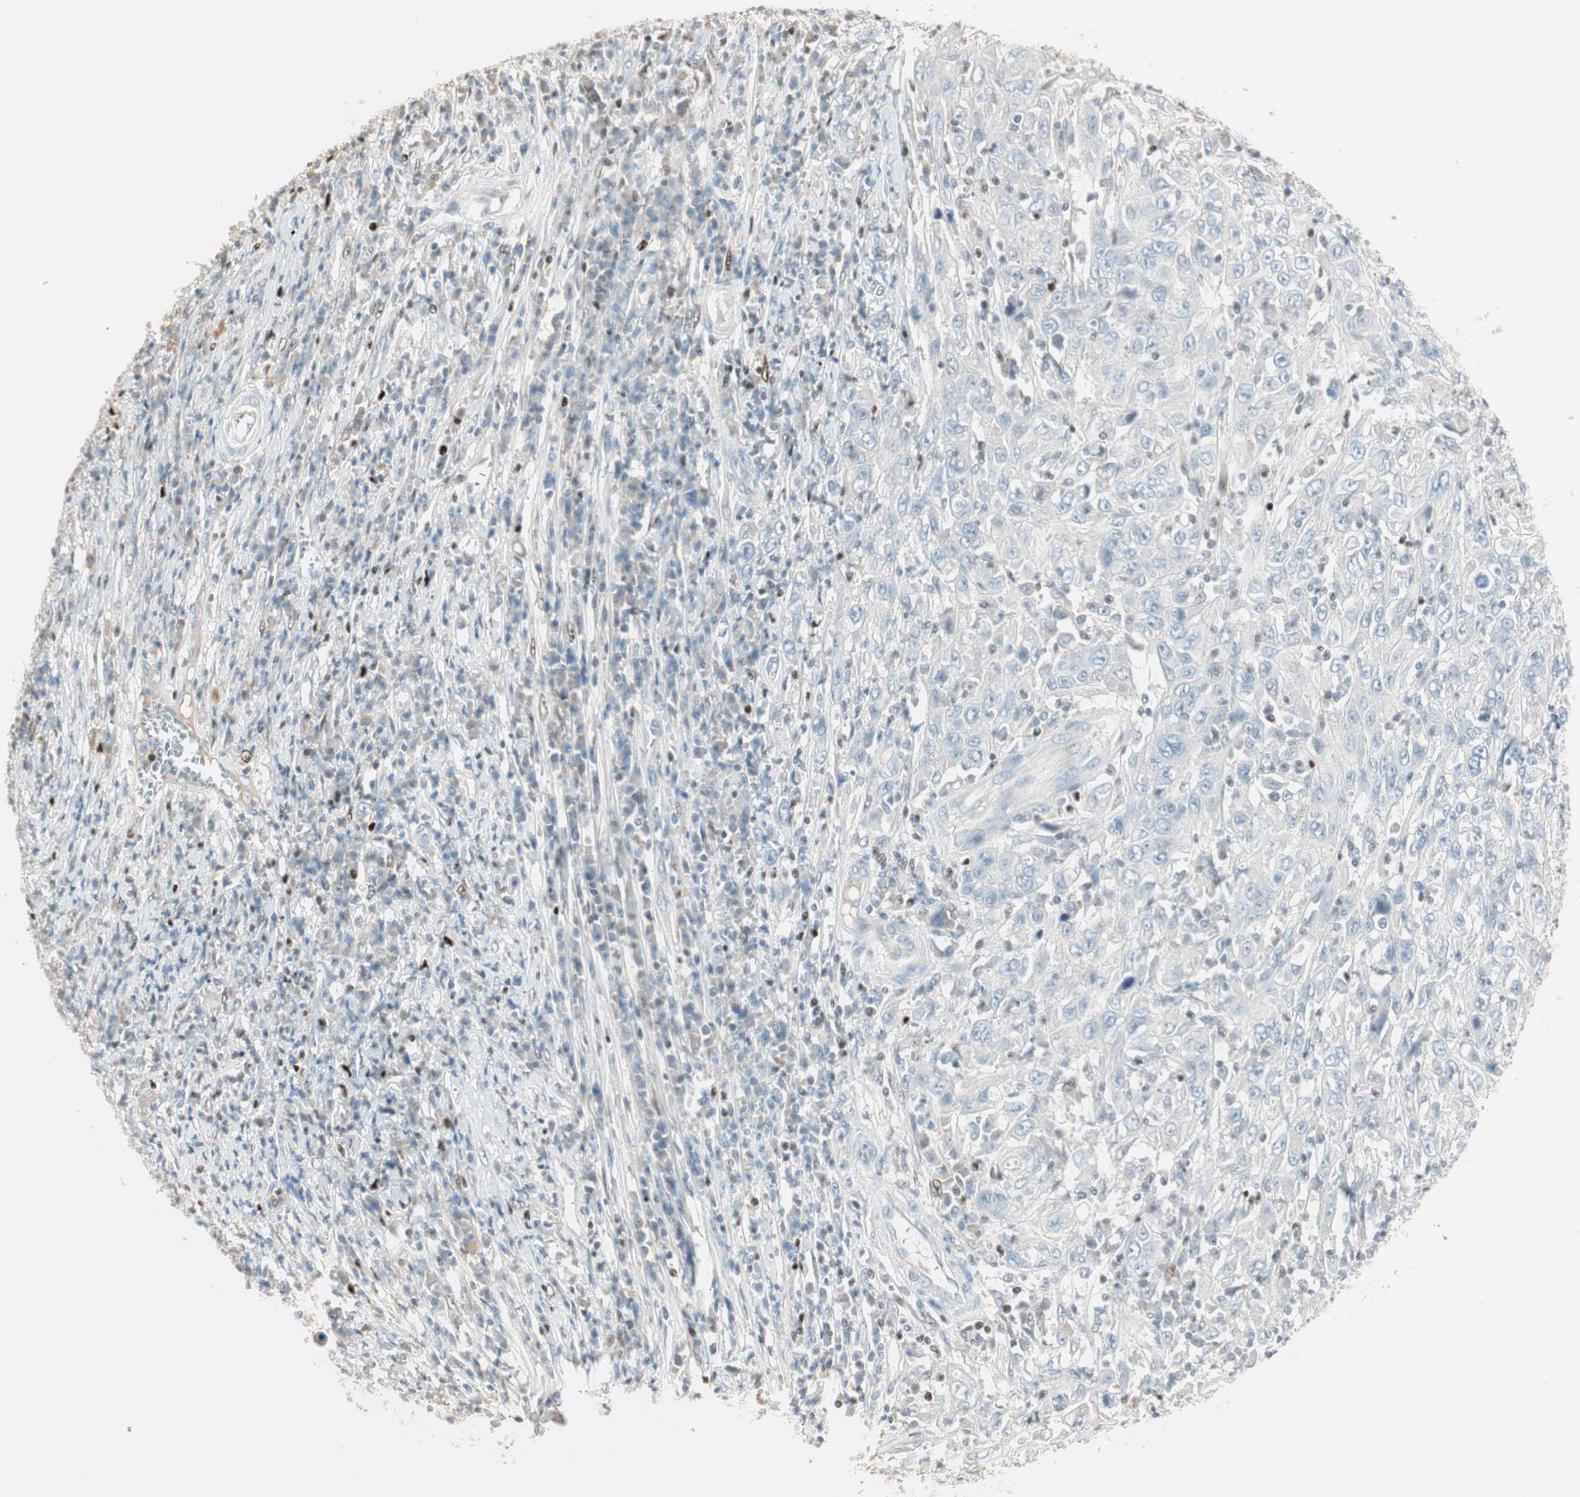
{"staining": {"intensity": "negative", "quantity": "none", "location": "none"}, "tissue": "cervical cancer", "cell_type": "Tumor cells", "image_type": "cancer", "snomed": [{"axis": "morphology", "description": "Squamous cell carcinoma, NOS"}, {"axis": "topography", "description": "Cervix"}], "caption": "High magnification brightfield microscopy of squamous cell carcinoma (cervical) stained with DAB (3,3'-diaminobenzidine) (brown) and counterstained with hematoxylin (blue): tumor cells show no significant positivity.", "gene": "RUNX2", "patient": {"sex": "female", "age": 46}}